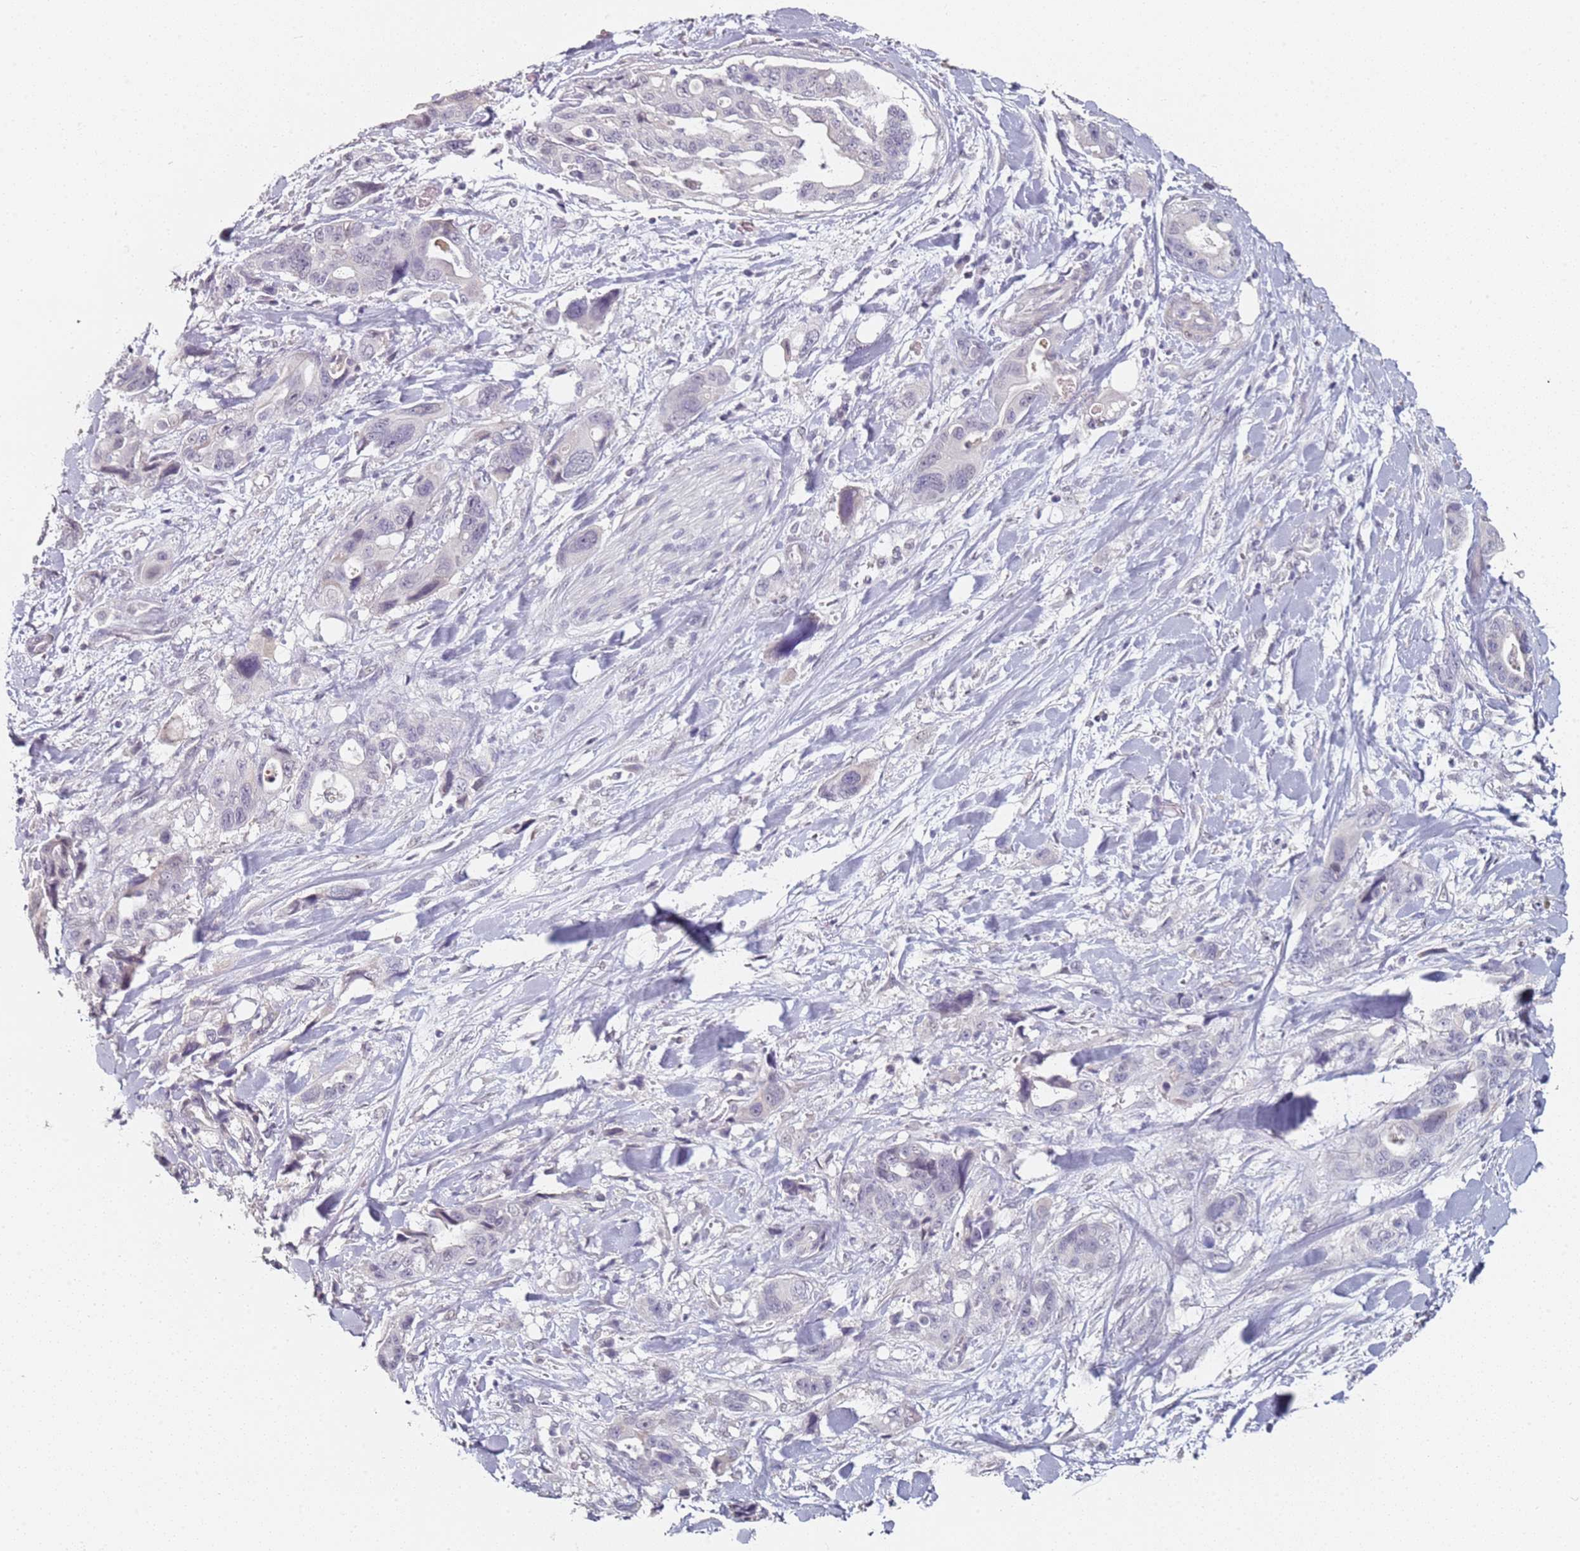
{"staining": {"intensity": "negative", "quantity": "none", "location": "none"}, "tissue": "pancreatic cancer", "cell_type": "Tumor cells", "image_type": "cancer", "snomed": [{"axis": "morphology", "description": "Adenocarcinoma, NOS"}, {"axis": "topography", "description": "Pancreas"}], "caption": "Micrograph shows no protein staining in tumor cells of adenocarcinoma (pancreatic) tissue. (DAB IHC, high magnification).", "gene": "DNAH11", "patient": {"sex": "male", "age": 46}}